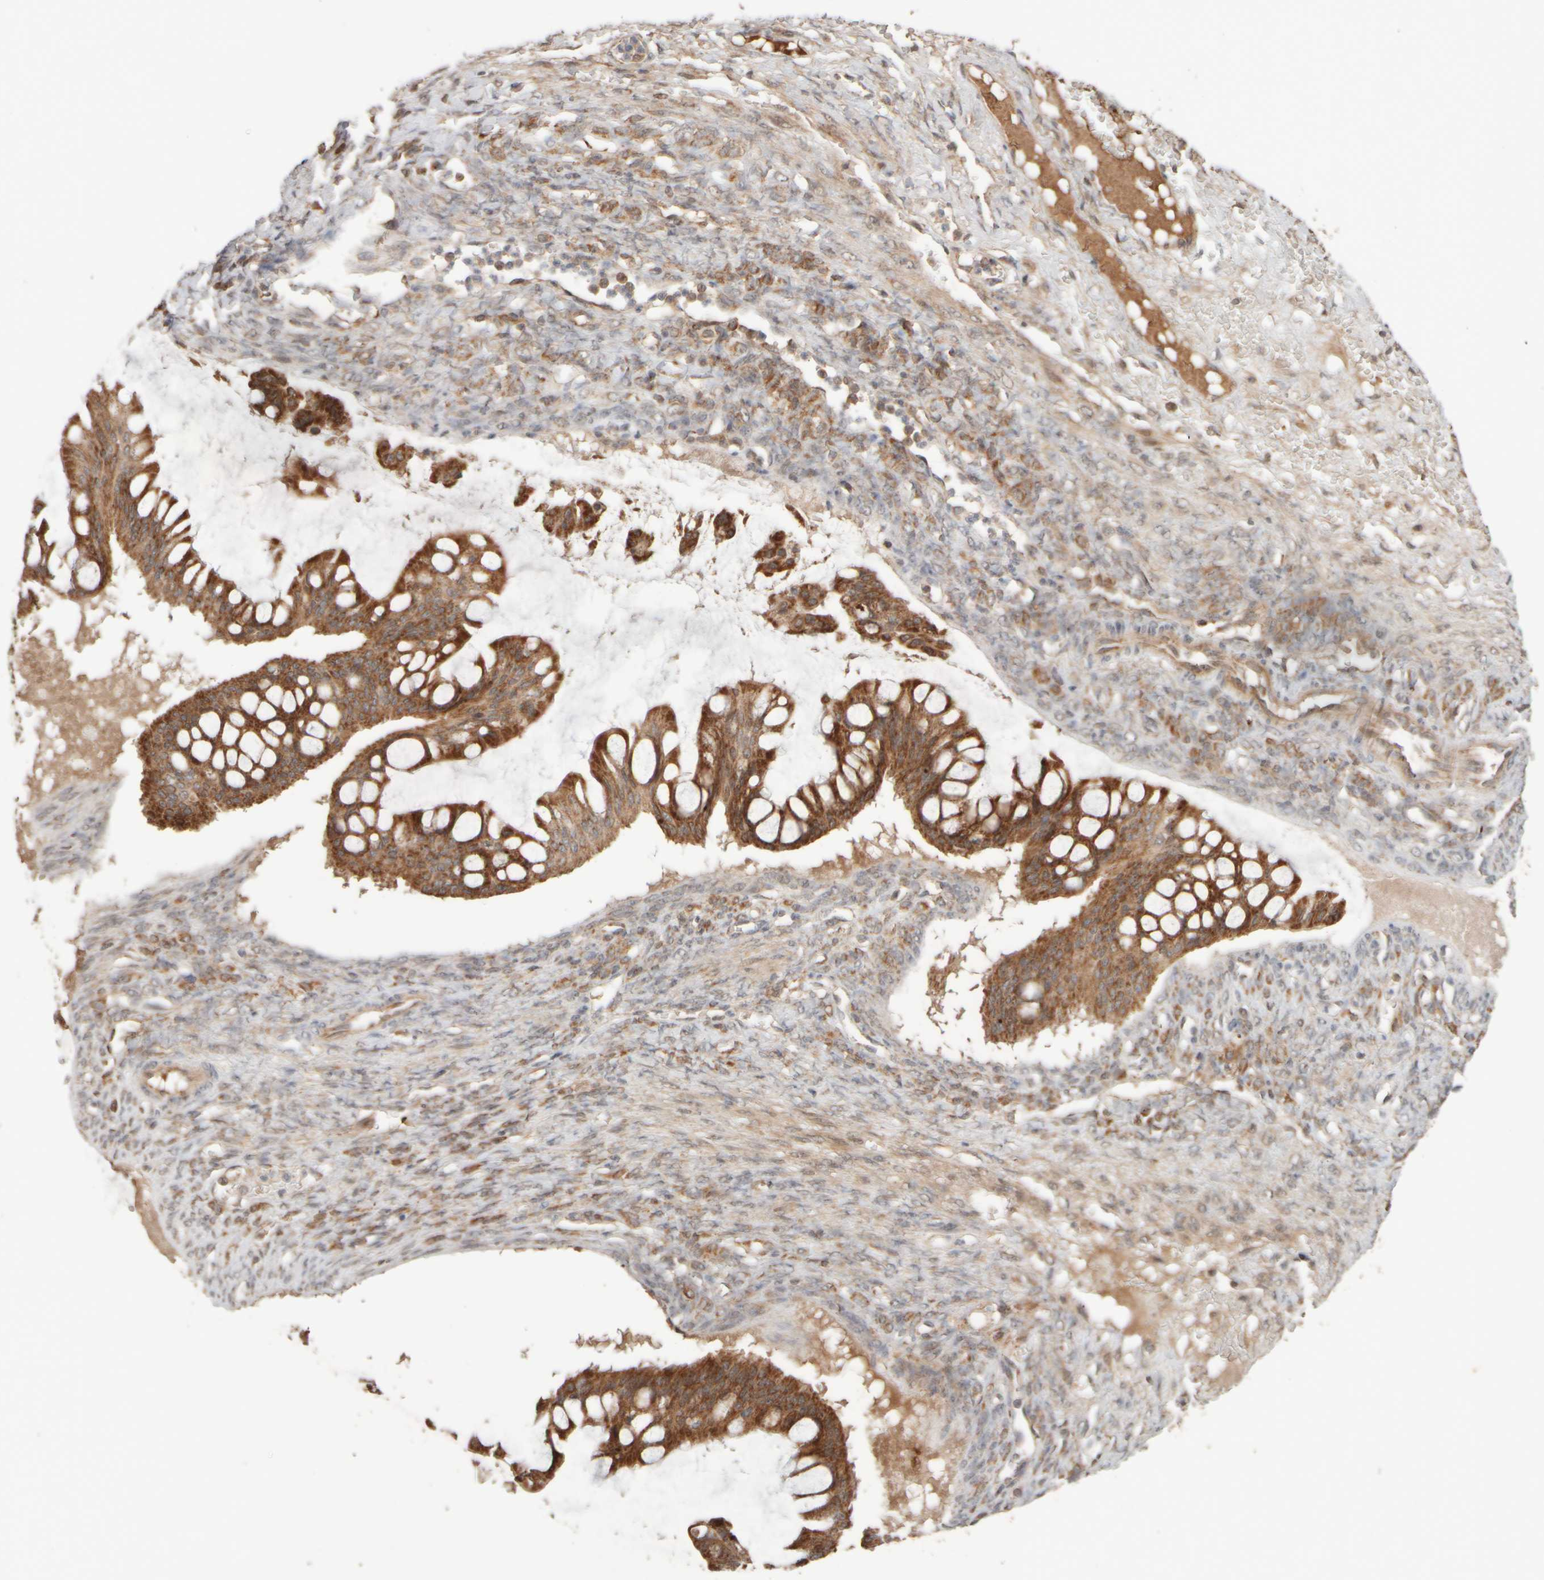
{"staining": {"intensity": "strong", "quantity": ">75%", "location": "cytoplasmic/membranous"}, "tissue": "ovarian cancer", "cell_type": "Tumor cells", "image_type": "cancer", "snomed": [{"axis": "morphology", "description": "Cystadenocarcinoma, mucinous, NOS"}, {"axis": "topography", "description": "Ovary"}], "caption": "A brown stain highlights strong cytoplasmic/membranous expression of a protein in ovarian cancer tumor cells. (Brightfield microscopy of DAB IHC at high magnification).", "gene": "EIF2B3", "patient": {"sex": "female", "age": 73}}